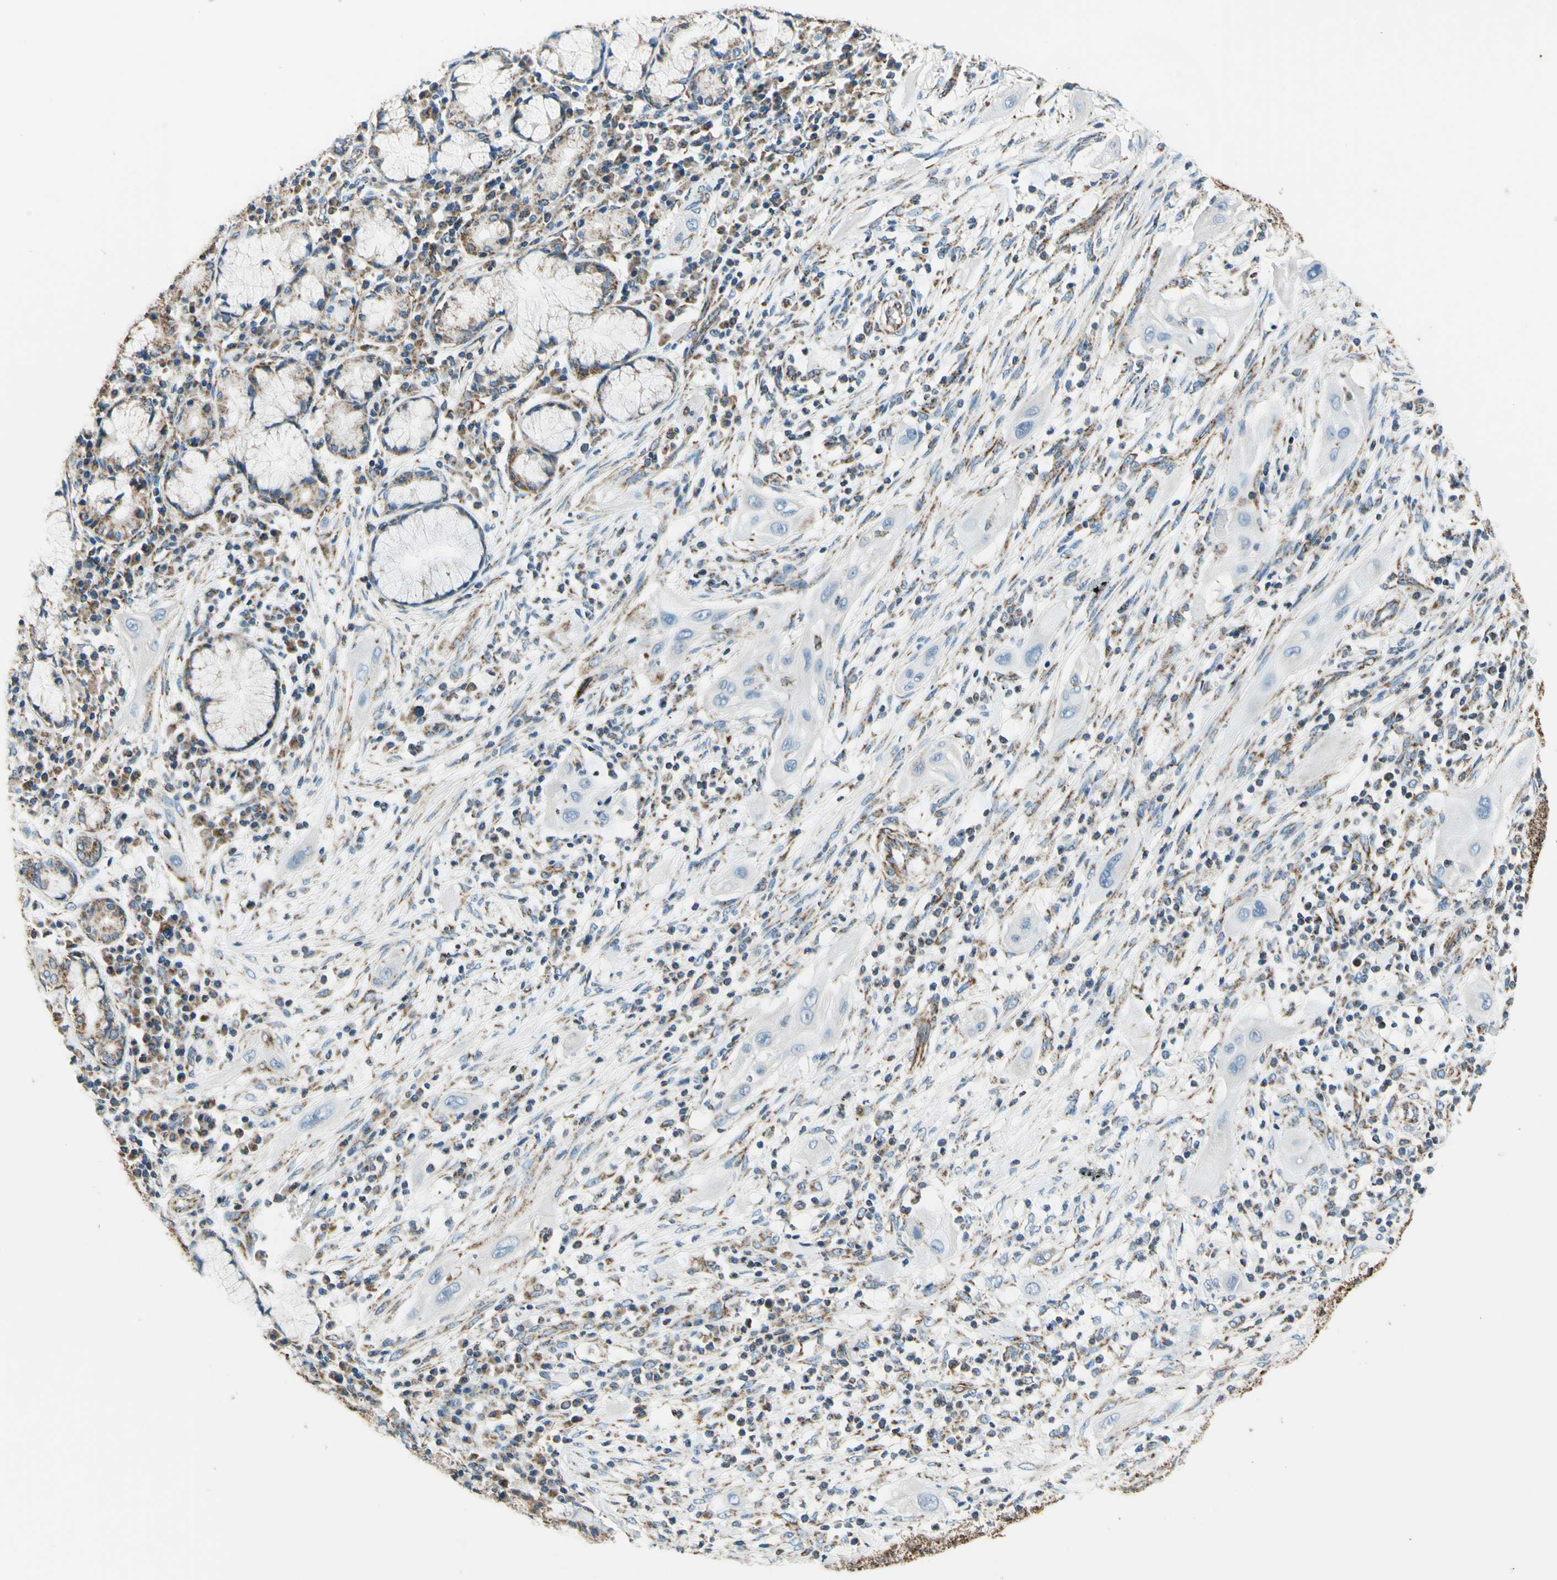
{"staining": {"intensity": "negative", "quantity": "none", "location": "none"}, "tissue": "lung cancer", "cell_type": "Tumor cells", "image_type": "cancer", "snomed": [{"axis": "morphology", "description": "Squamous cell carcinoma, NOS"}, {"axis": "topography", "description": "Lung"}], "caption": "This is a photomicrograph of immunohistochemistry staining of lung cancer (squamous cell carcinoma), which shows no expression in tumor cells.", "gene": "MAVS", "patient": {"sex": "female", "age": 47}}